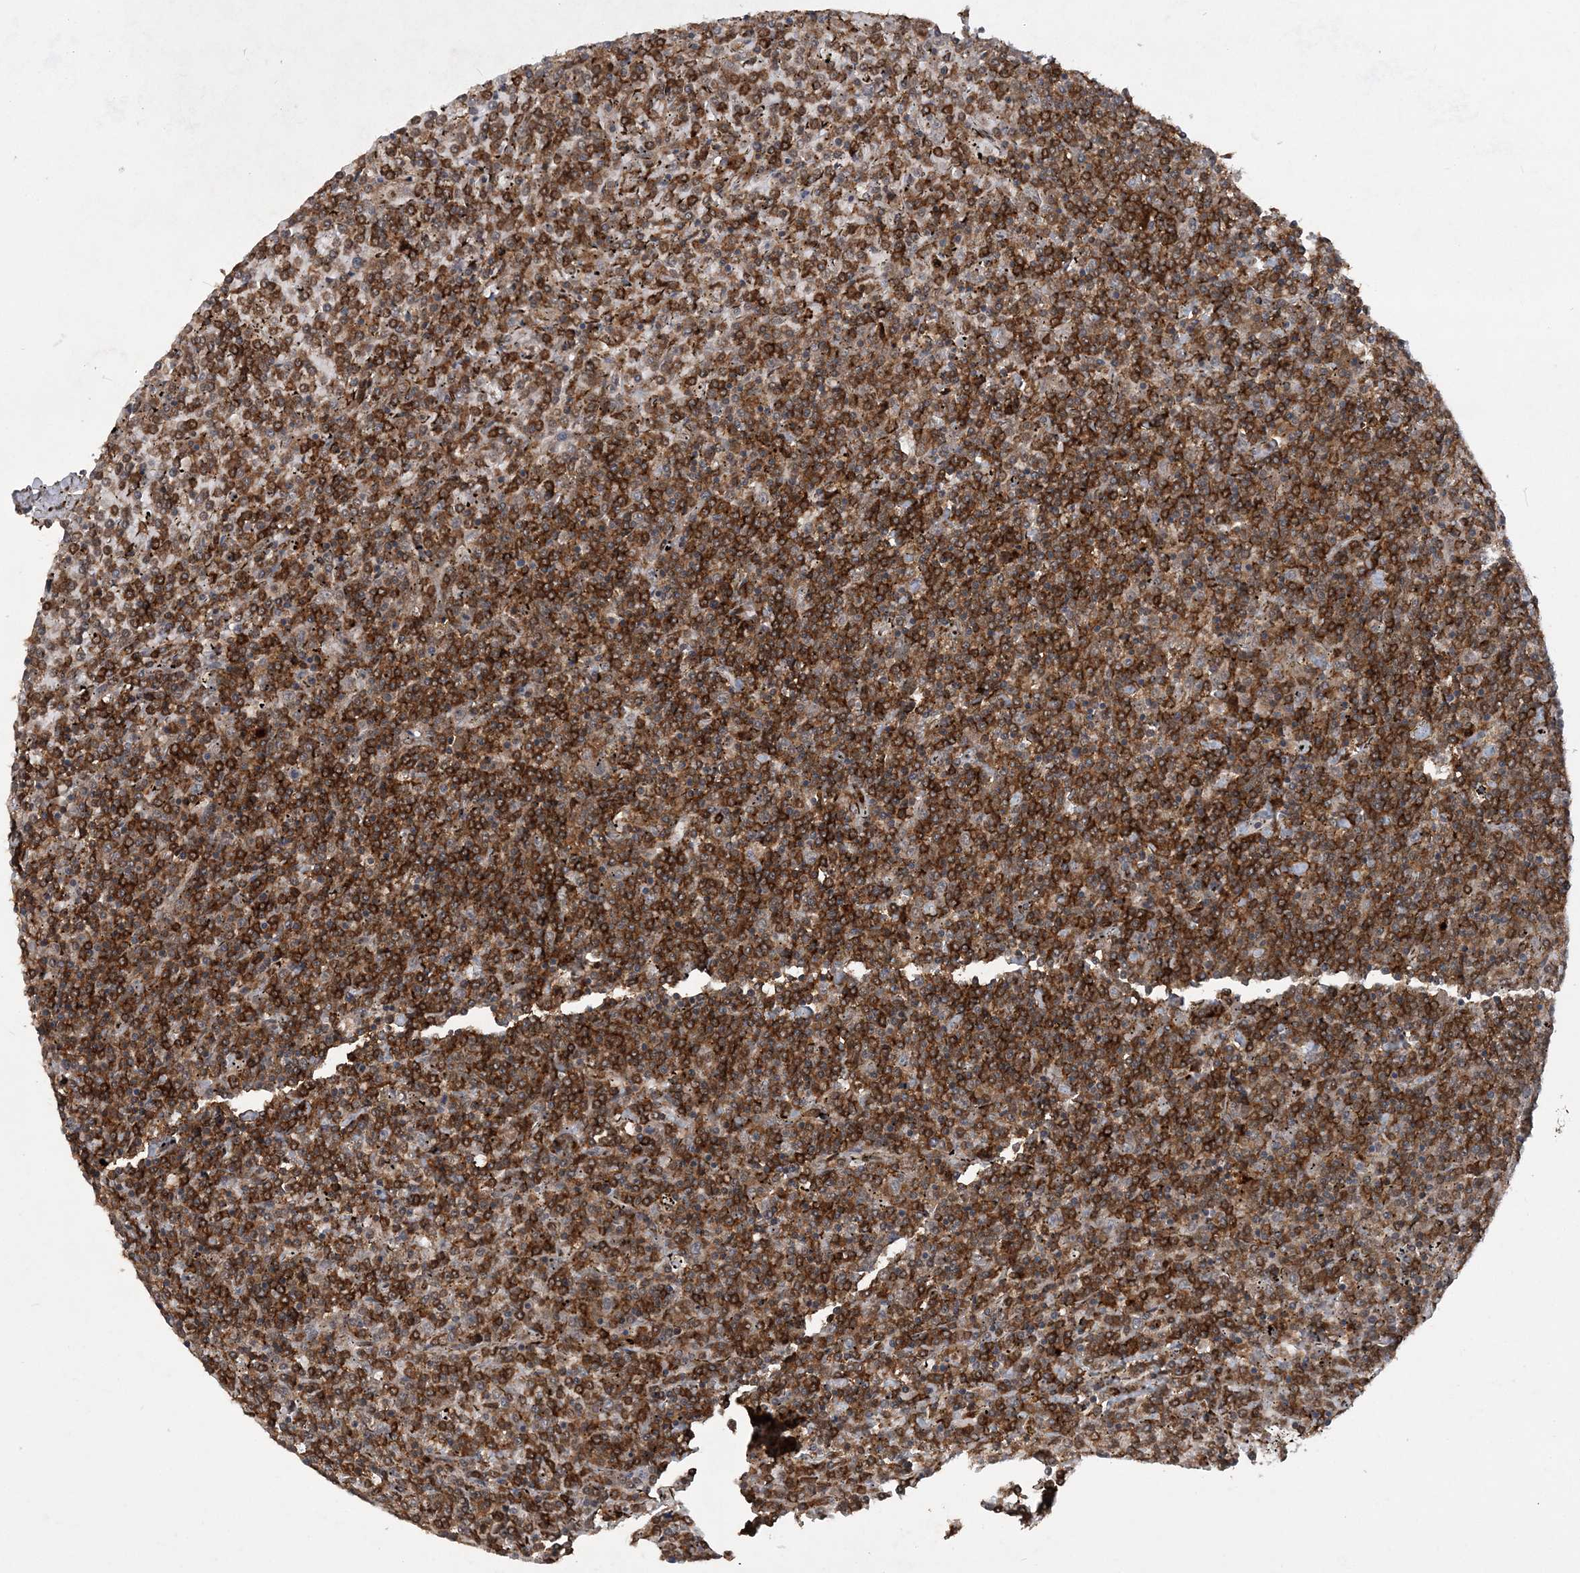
{"staining": {"intensity": "strong", "quantity": ">75%", "location": "cytoplasmic/membranous"}, "tissue": "lymphoma", "cell_type": "Tumor cells", "image_type": "cancer", "snomed": [{"axis": "morphology", "description": "Malignant lymphoma, non-Hodgkin's type, Low grade"}, {"axis": "topography", "description": "Spleen"}], "caption": "IHC micrograph of neoplastic tissue: human lymphoma stained using immunohistochemistry exhibits high levels of strong protein expression localized specifically in the cytoplasmic/membranous of tumor cells, appearing as a cytoplasmic/membranous brown color.", "gene": "LACC1", "patient": {"sex": "female", "age": 19}}